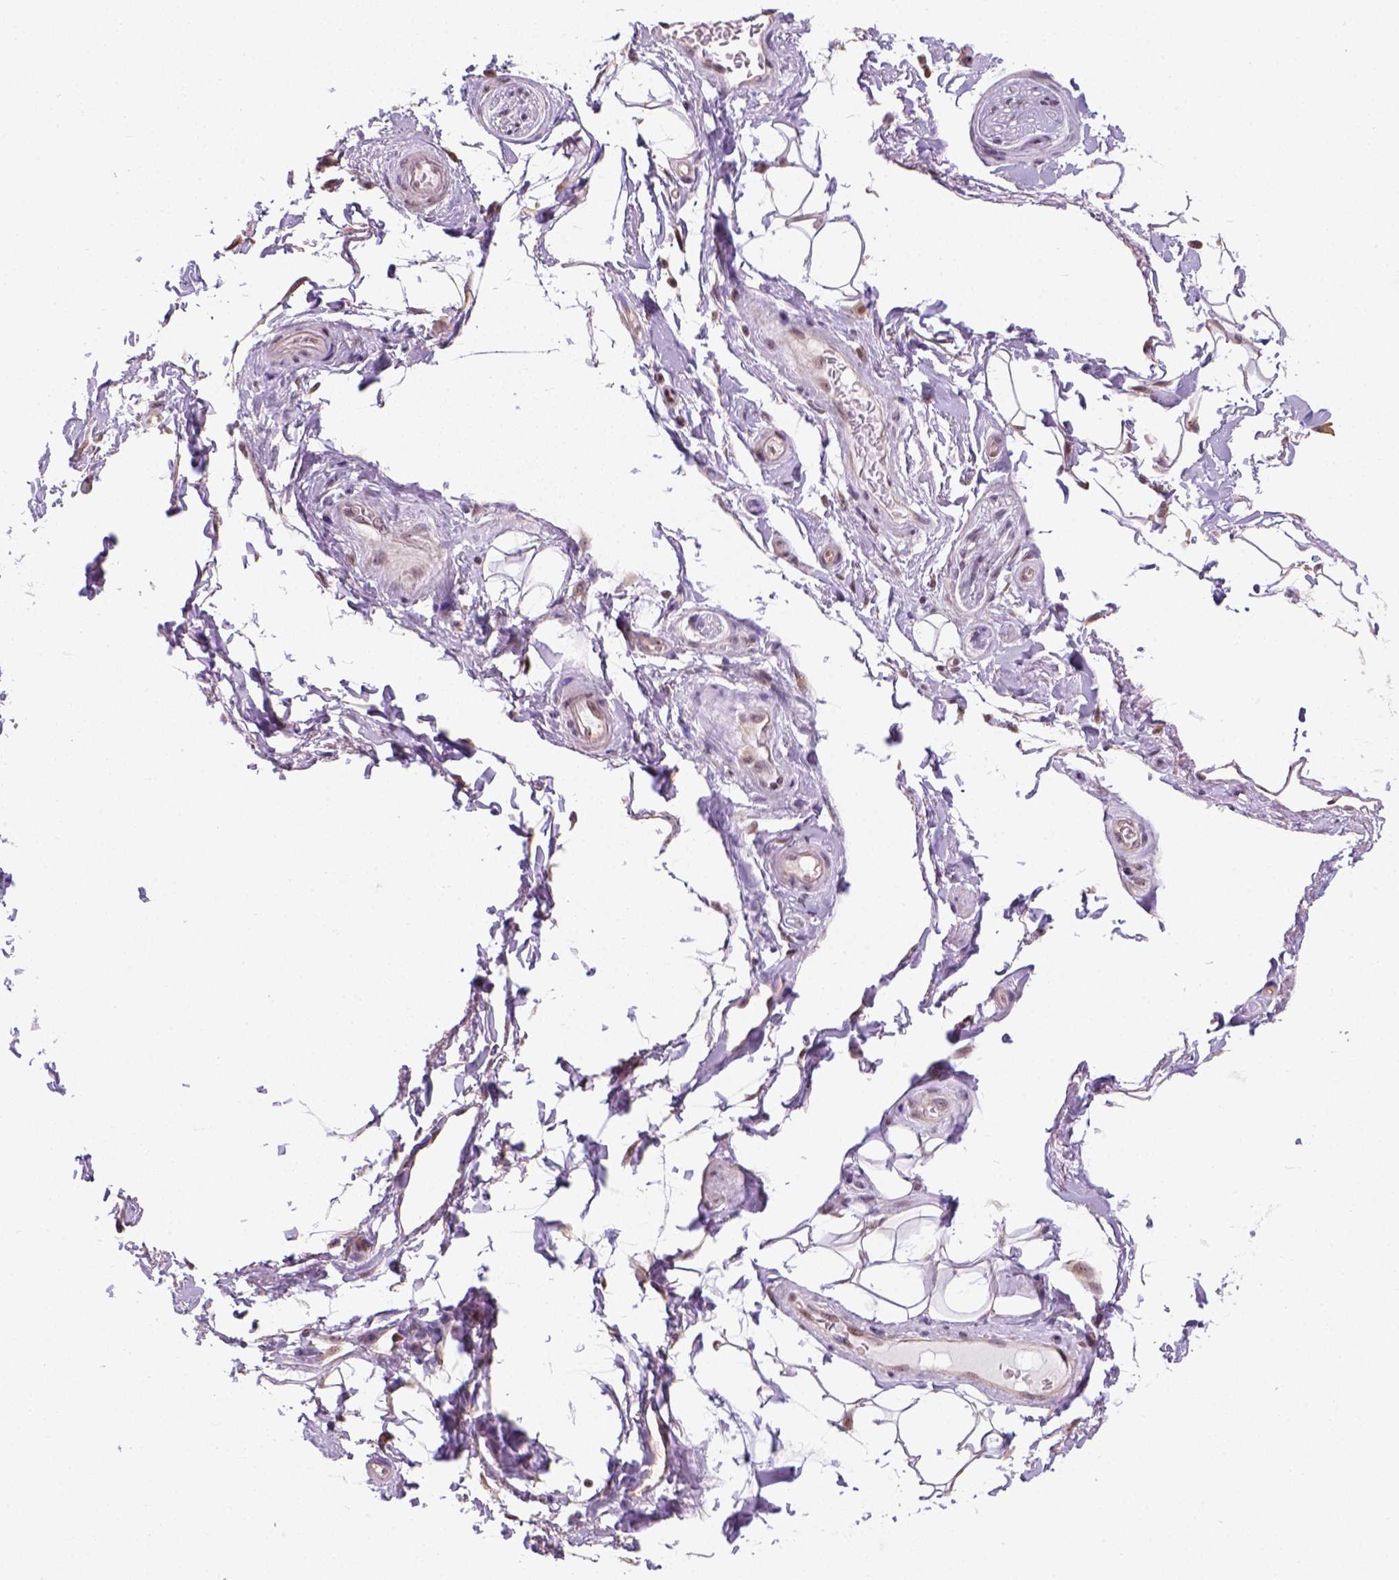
{"staining": {"intensity": "negative", "quantity": "none", "location": "none"}, "tissue": "adipose tissue", "cell_type": "Adipocytes", "image_type": "normal", "snomed": [{"axis": "morphology", "description": "Normal tissue, NOS"}, {"axis": "topography", "description": "Anal"}, {"axis": "topography", "description": "Peripheral nerve tissue"}], "caption": "Immunohistochemistry histopathology image of unremarkable adipose tissue: human adipose tissue stained with DAB (3,3'-diaminobenzidine) displays no significant protein expression in adipocytes. (DAB immunohistochemistry, high magnification).", "gene": "DDX50", "patient": {"sex": "male", "age": 51}}